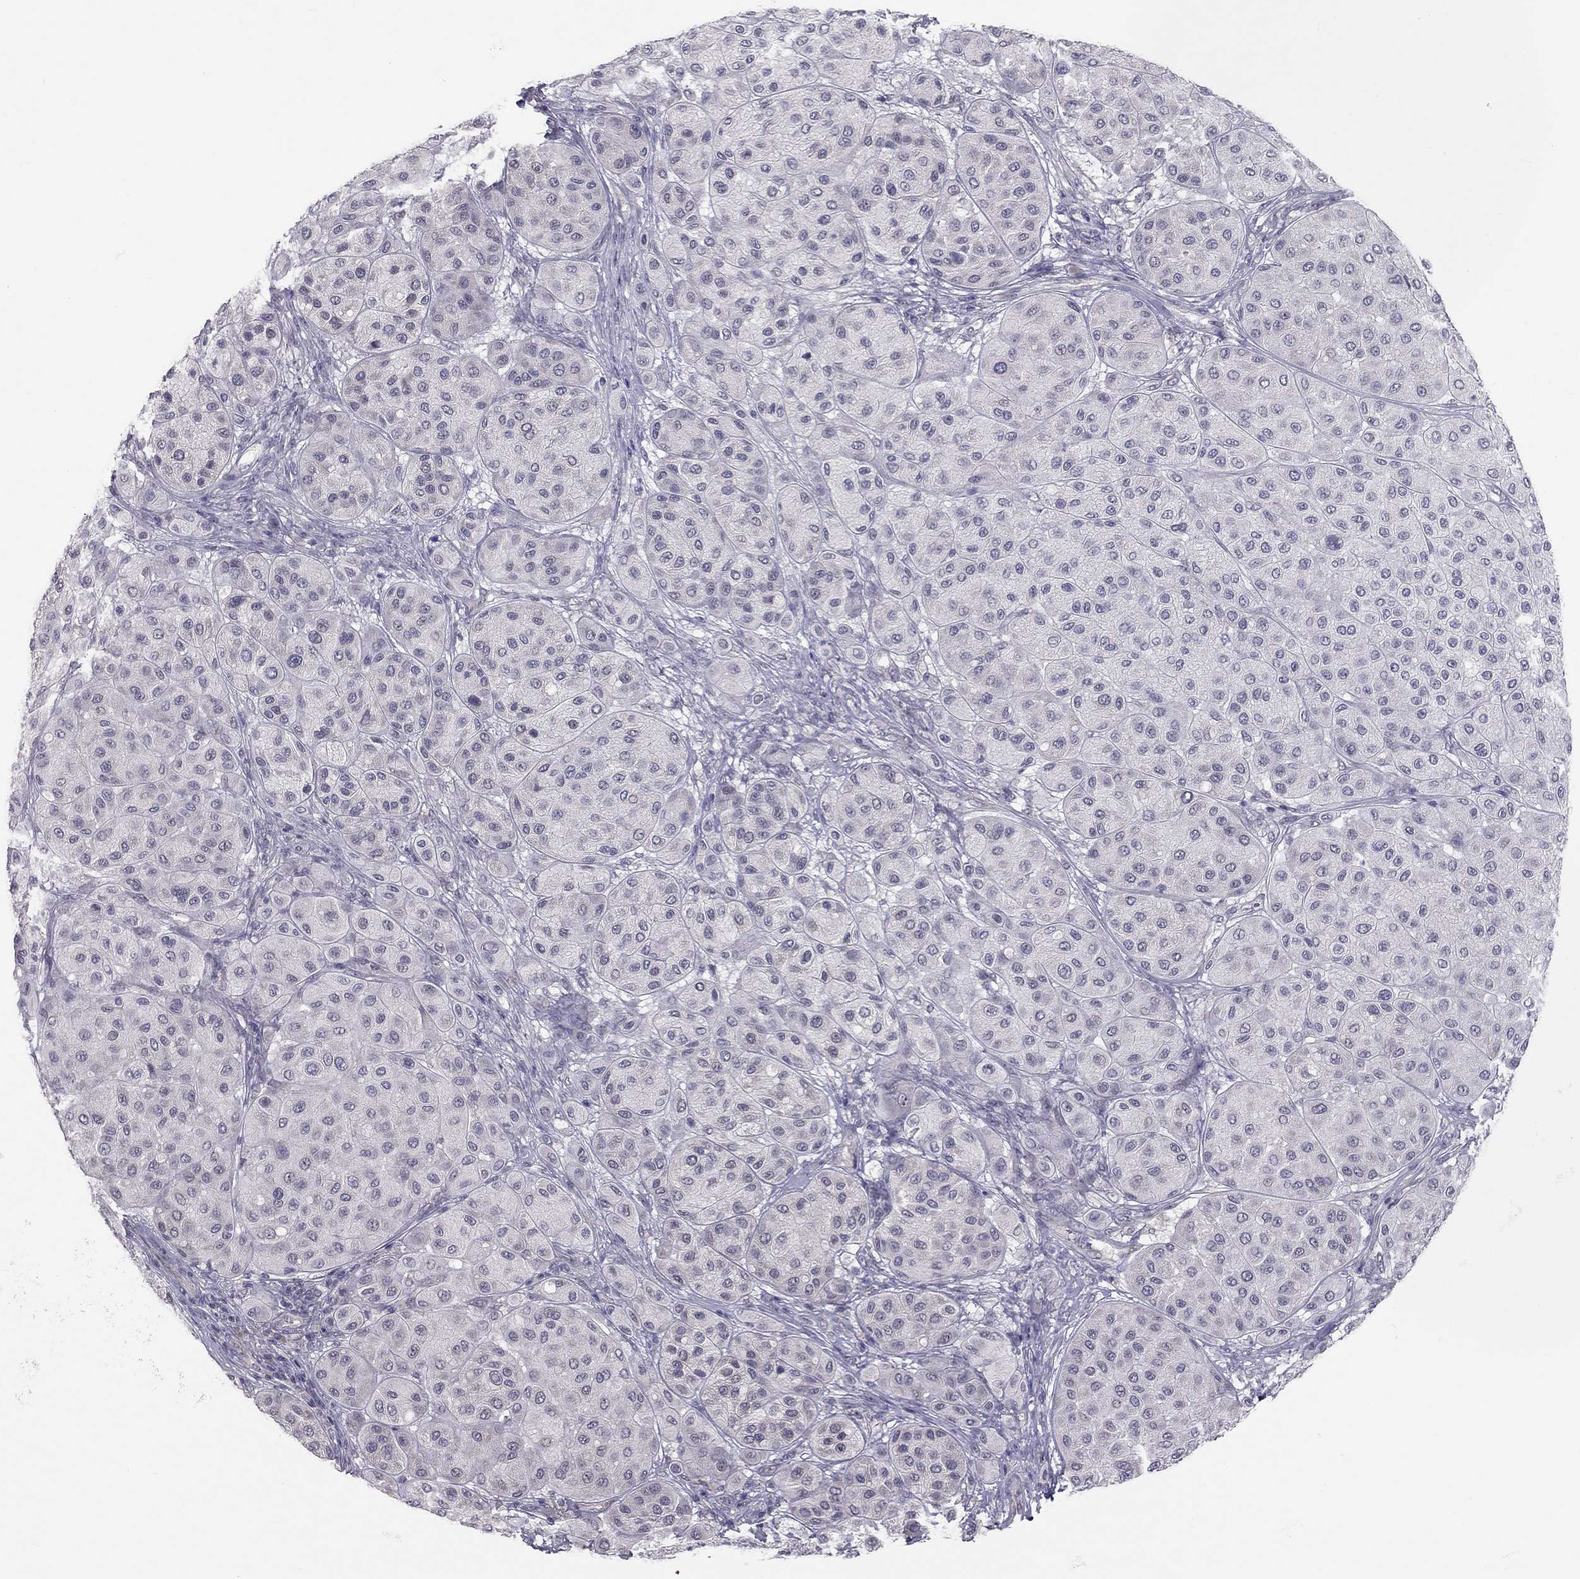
{"staining": {"intensity": "negative", "quantity": "none", "location": "none"}, "tissue": "melanoma", "cell_type": "Tumor cells", "image_type": "cancer", "snomed": [{"axis": "morphology", "description": "Malignant melanoma, Metastatic site"}, {"axis": "topography", "description": "Smooth muscle"}], "caption": "Immunohistochemistry histopathology image of neoplastic tissue: human melanoma stained with DAB shows no significant protein positivity in tumor cells.", "gene": "HSF2BP", "patient": {"sex": "male", "age": 41}}